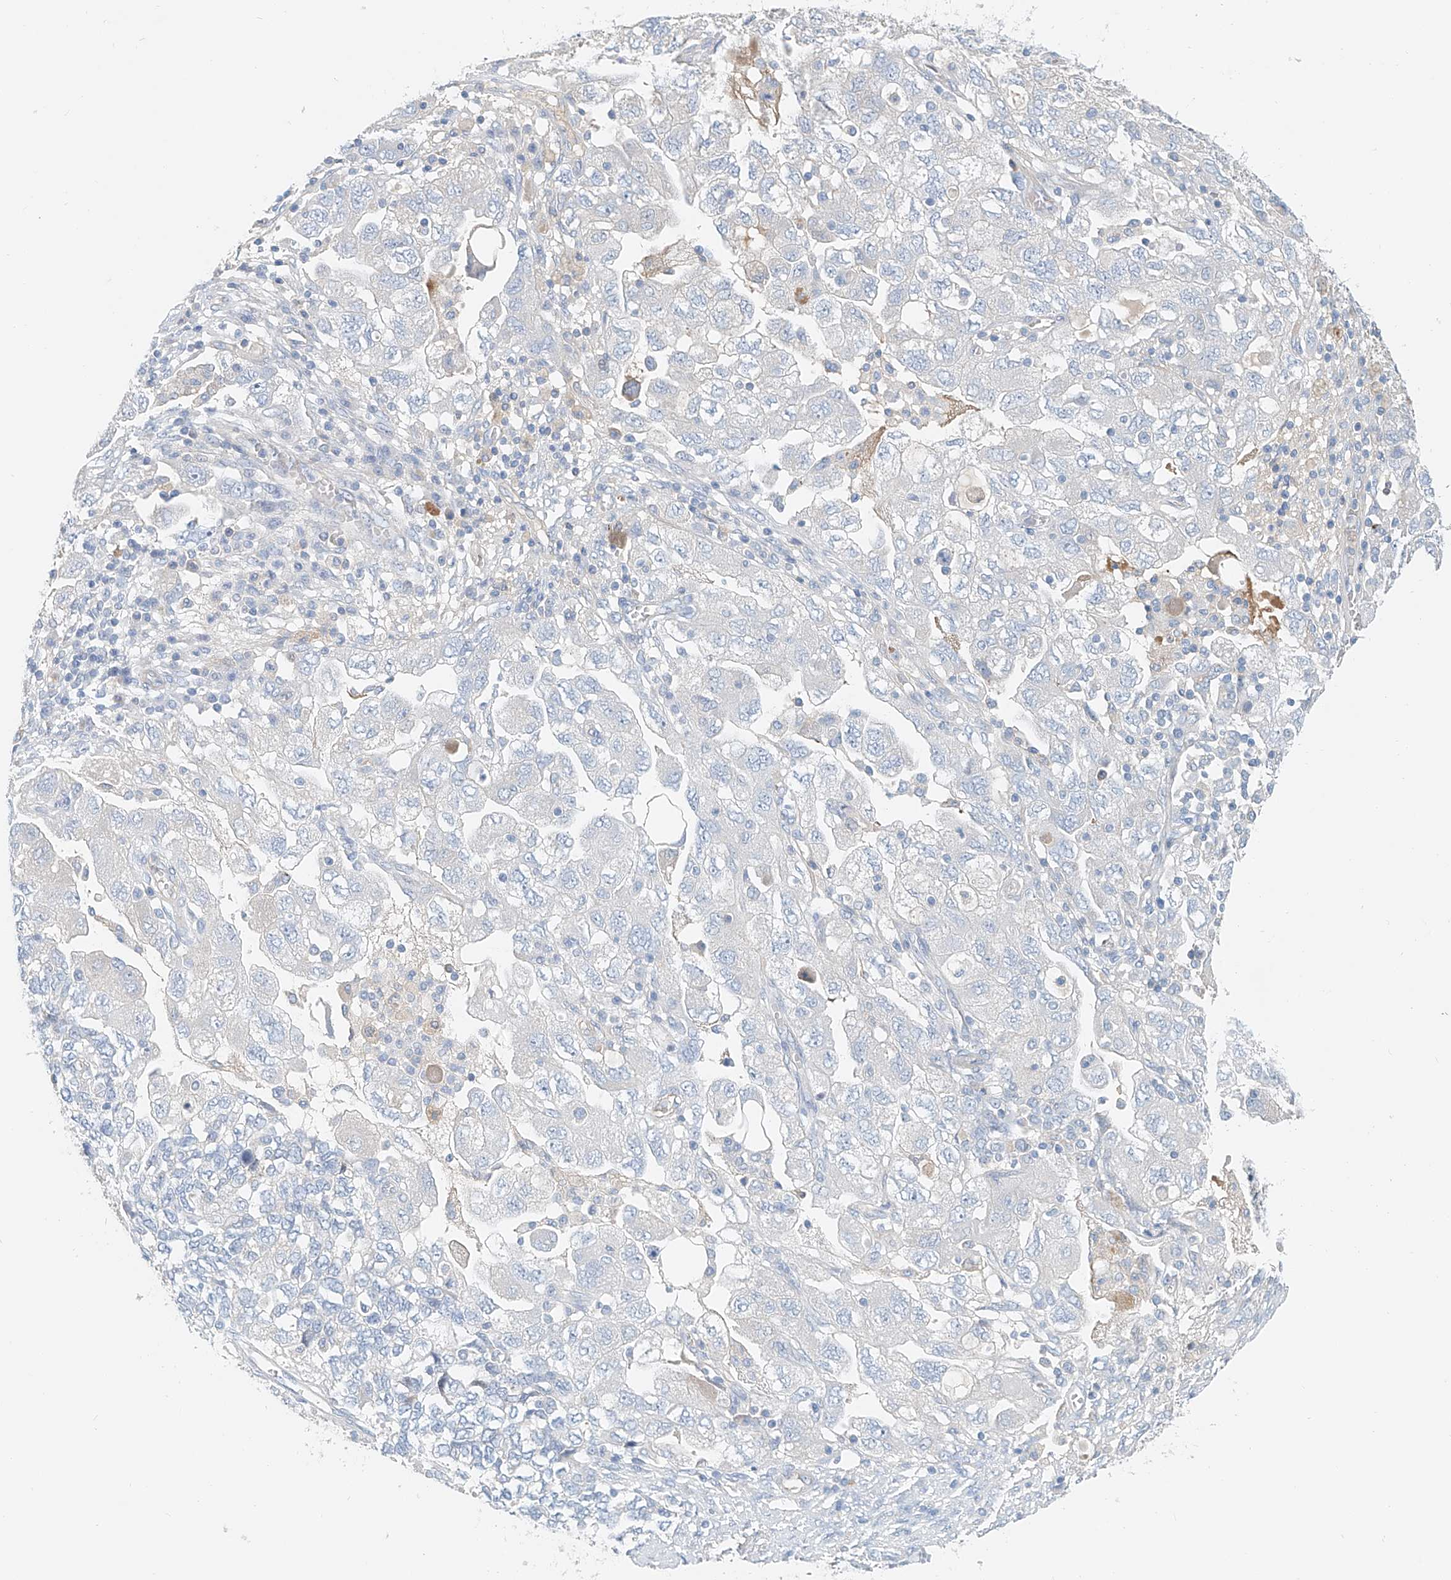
{"staining": {"intensity": "negative", "quantity": "none", "location": "none"}, "tissue": "ovarian cancer", "cell_type": "Tumor cells", "image_type": "cancer", "snomed": [{"axis": "morphology", "description": "Carcinoma, NOS"}, {"axis": "morphology", "description": "Cystadenocarcinoma, serous, NOS"}, {"axis": "topography", "description": "Ovary"}], "caption": "This is an immunohistochemistry (IHC) histopathology image of human ovarian carcinoma. There is no staining in tumor cells.", "gene": "FRYL", "patient": {"sex": "female", "age": 69}}